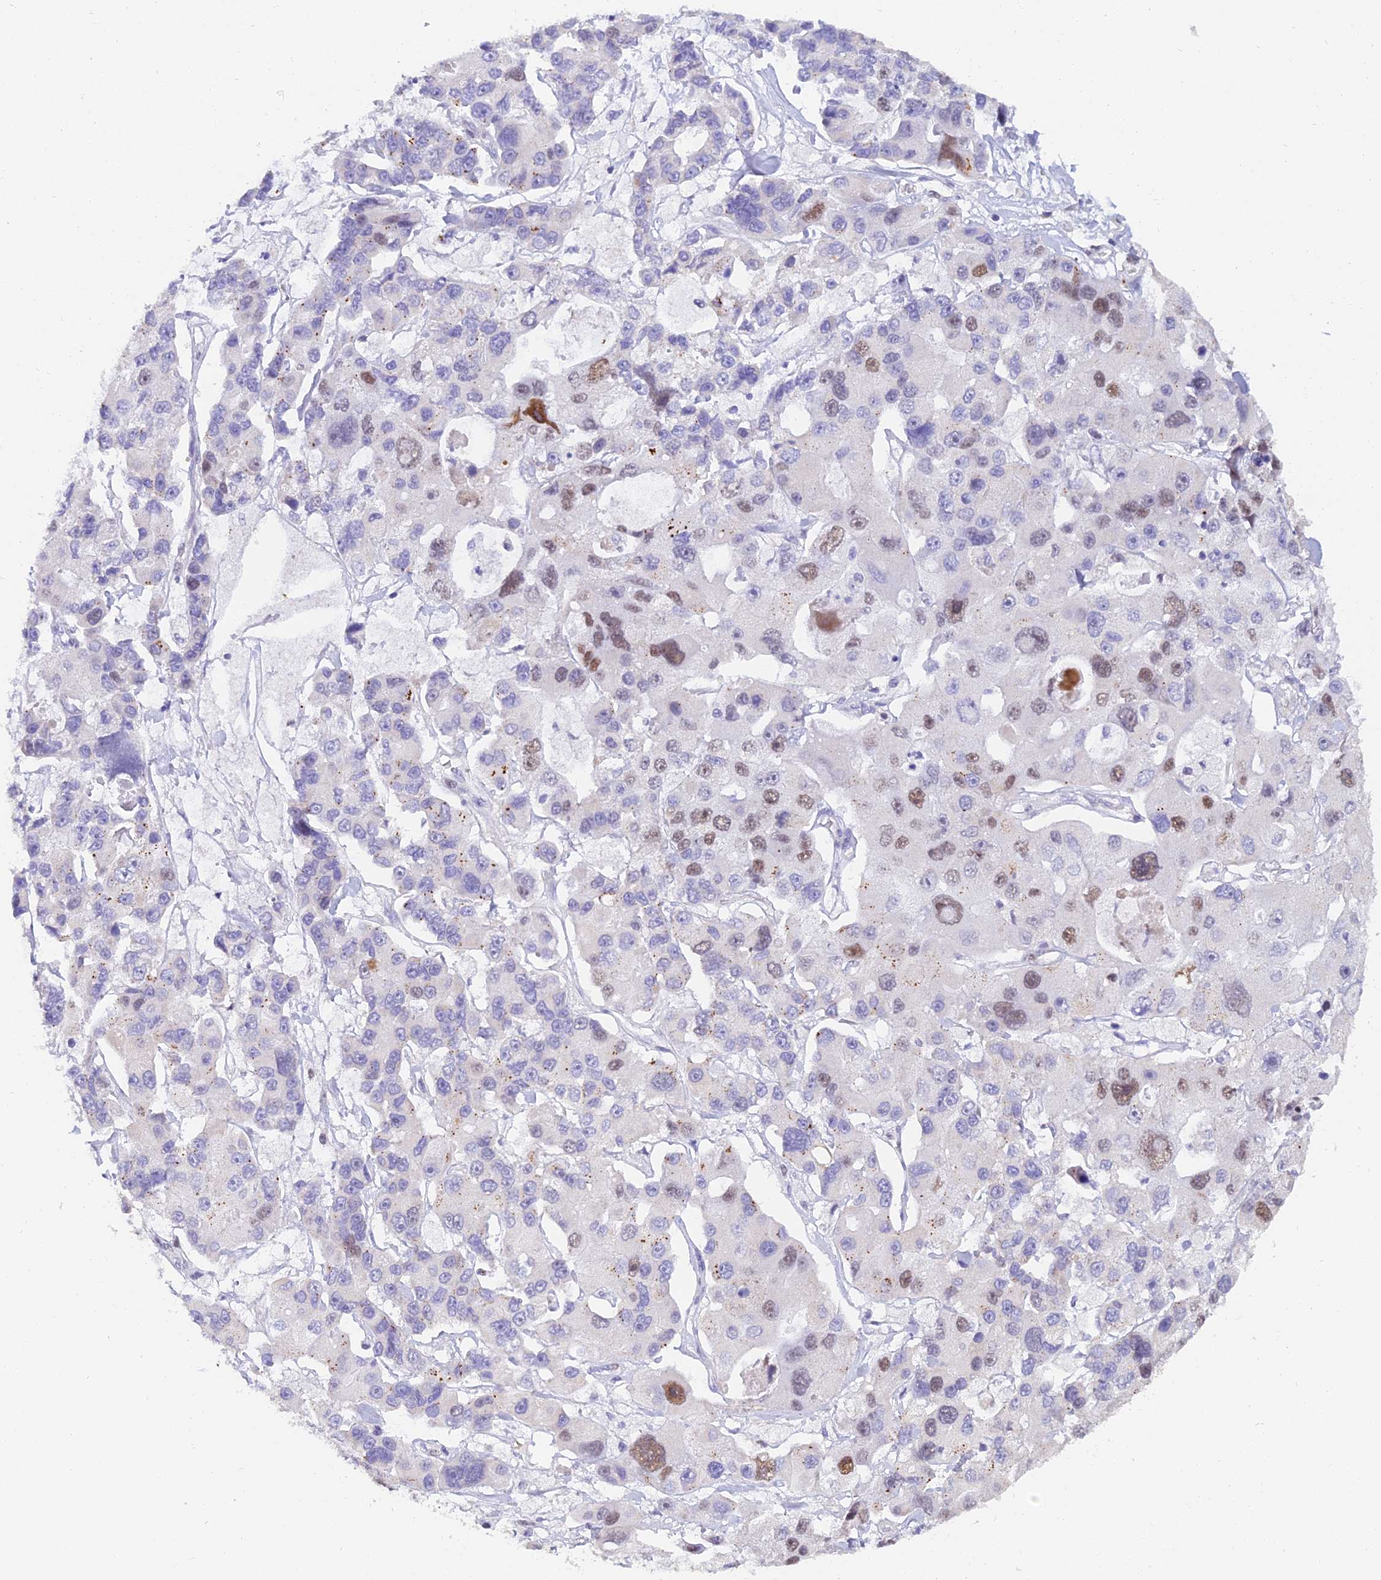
{"staining": {"intensity": "moderate", "quantity": "<25%", "location": "nuclear"}, "tissue": "lung cancer", "cell_type": "Tumor cells", "image_type": "cancer", "snomed": [{"axis": "morphology", "description": "Adenocarcinoma, NOS"}, {"axis": "topography", "description": "Lung"}], "caption": "DAB (3,3'-diaminobenzidine) immunohistochemical staining of lung adenocarcinoma demonstrates moderate nuclear protein expression in about <25% of tumor cells.", "gene": "MCM2", "patient": {"sex": "female", "age": 54}}